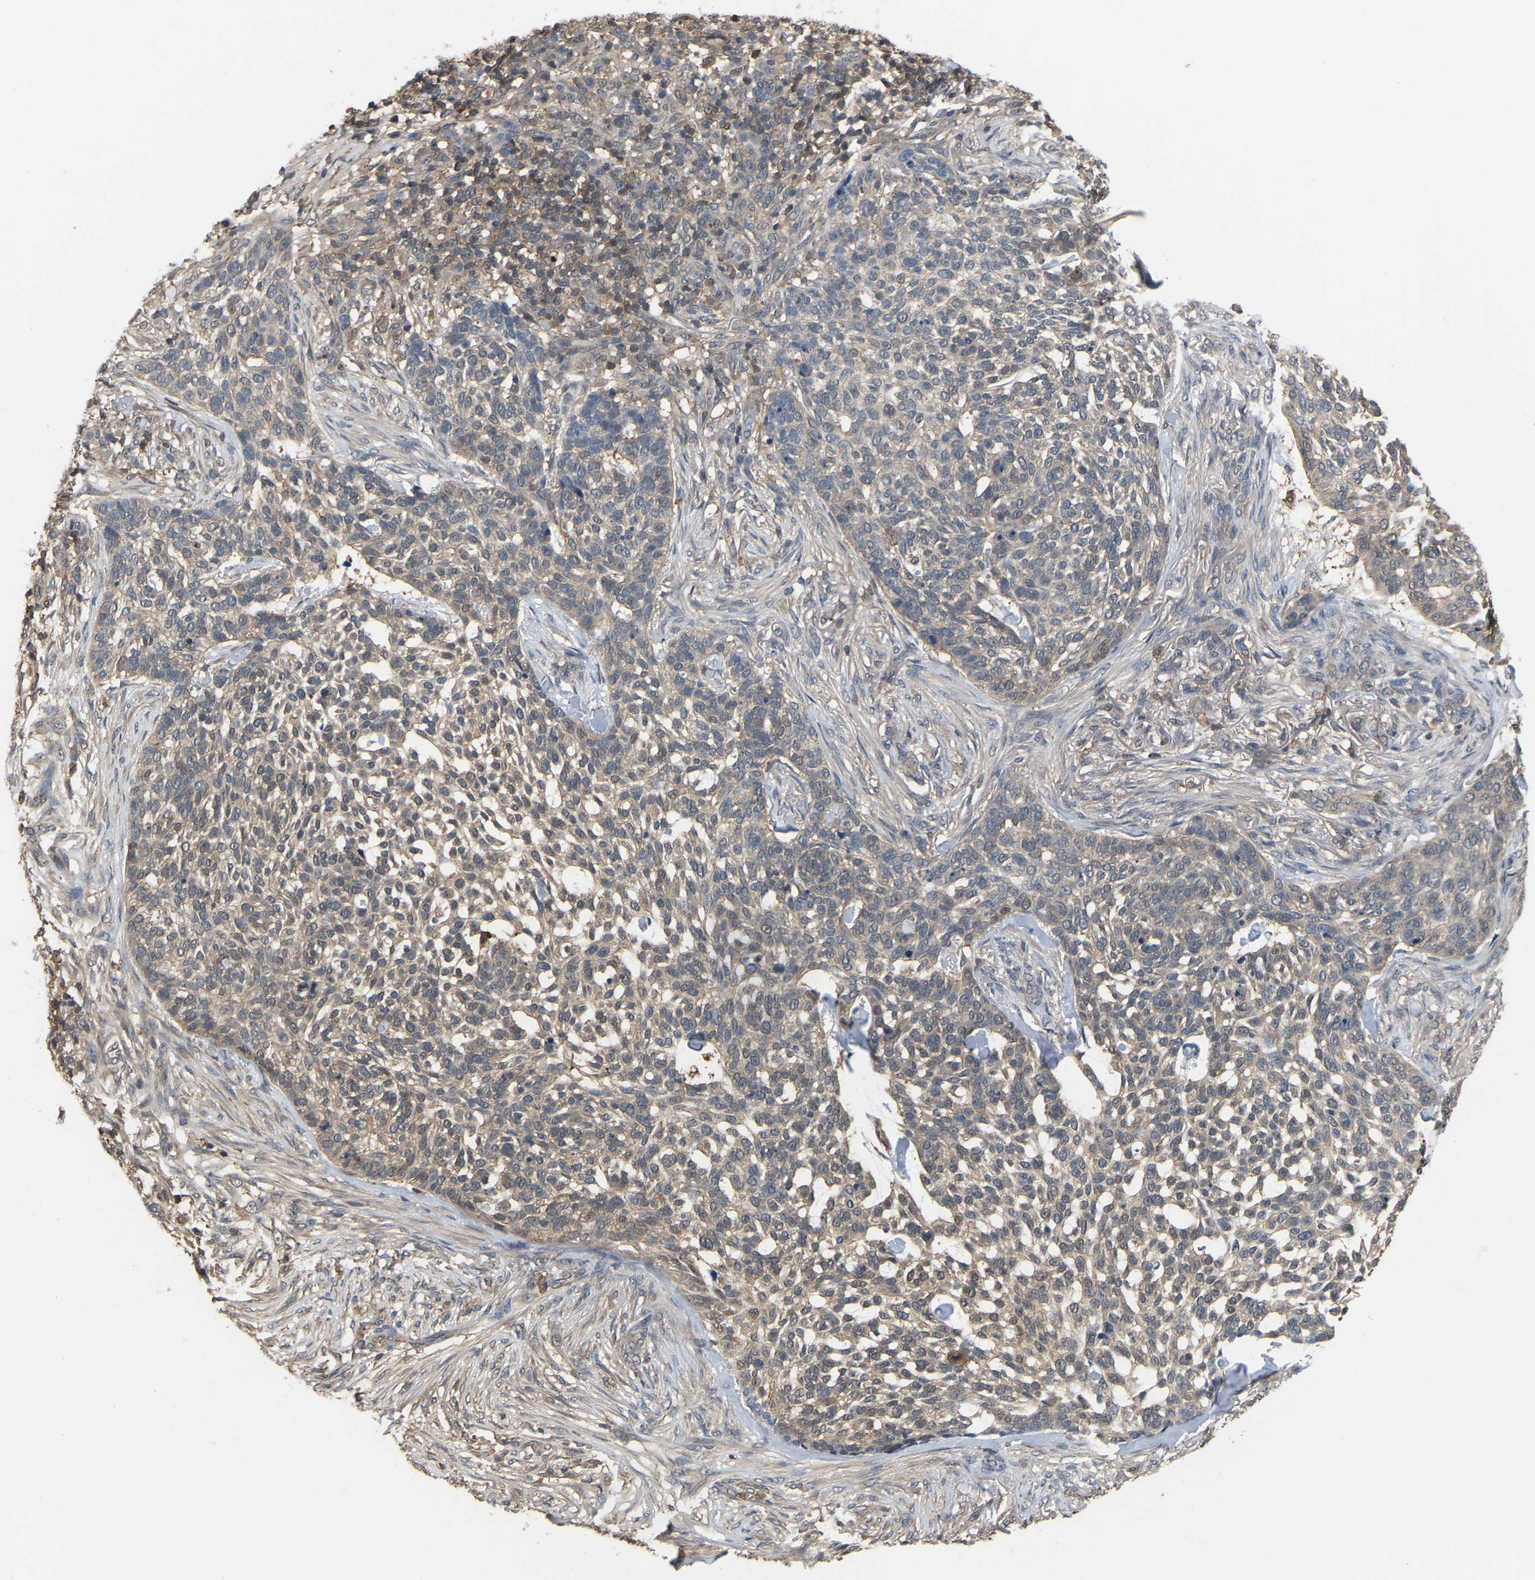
{"staining": {"intensity": "weak", "quantity": "25%-75%", "location": "cytoplasmic/membranous"}, "tissue": "skin cancer", "cell_type": "Tumor cells", "image_type": "cancer", "snomed": [{"axis": "morphology", "description": "Basal cell carcinoma"}, {"axis": "topography", "description": "Skin"}], "caption": "High-magnification brightfield microscopy of skin cancer stained with DAB (brown) and counterstained with hematoxylin (blue). tumor cells exhibit weak cytoplasmic/membranous positivity is identified in about25%-75% of cells. Using DAB (brown) and hematoxylin (blue) stains, captured at high magnification using brightfield microscopy.", "gene": "MTPN", "patient": {"sex": "female", "age": 64}}